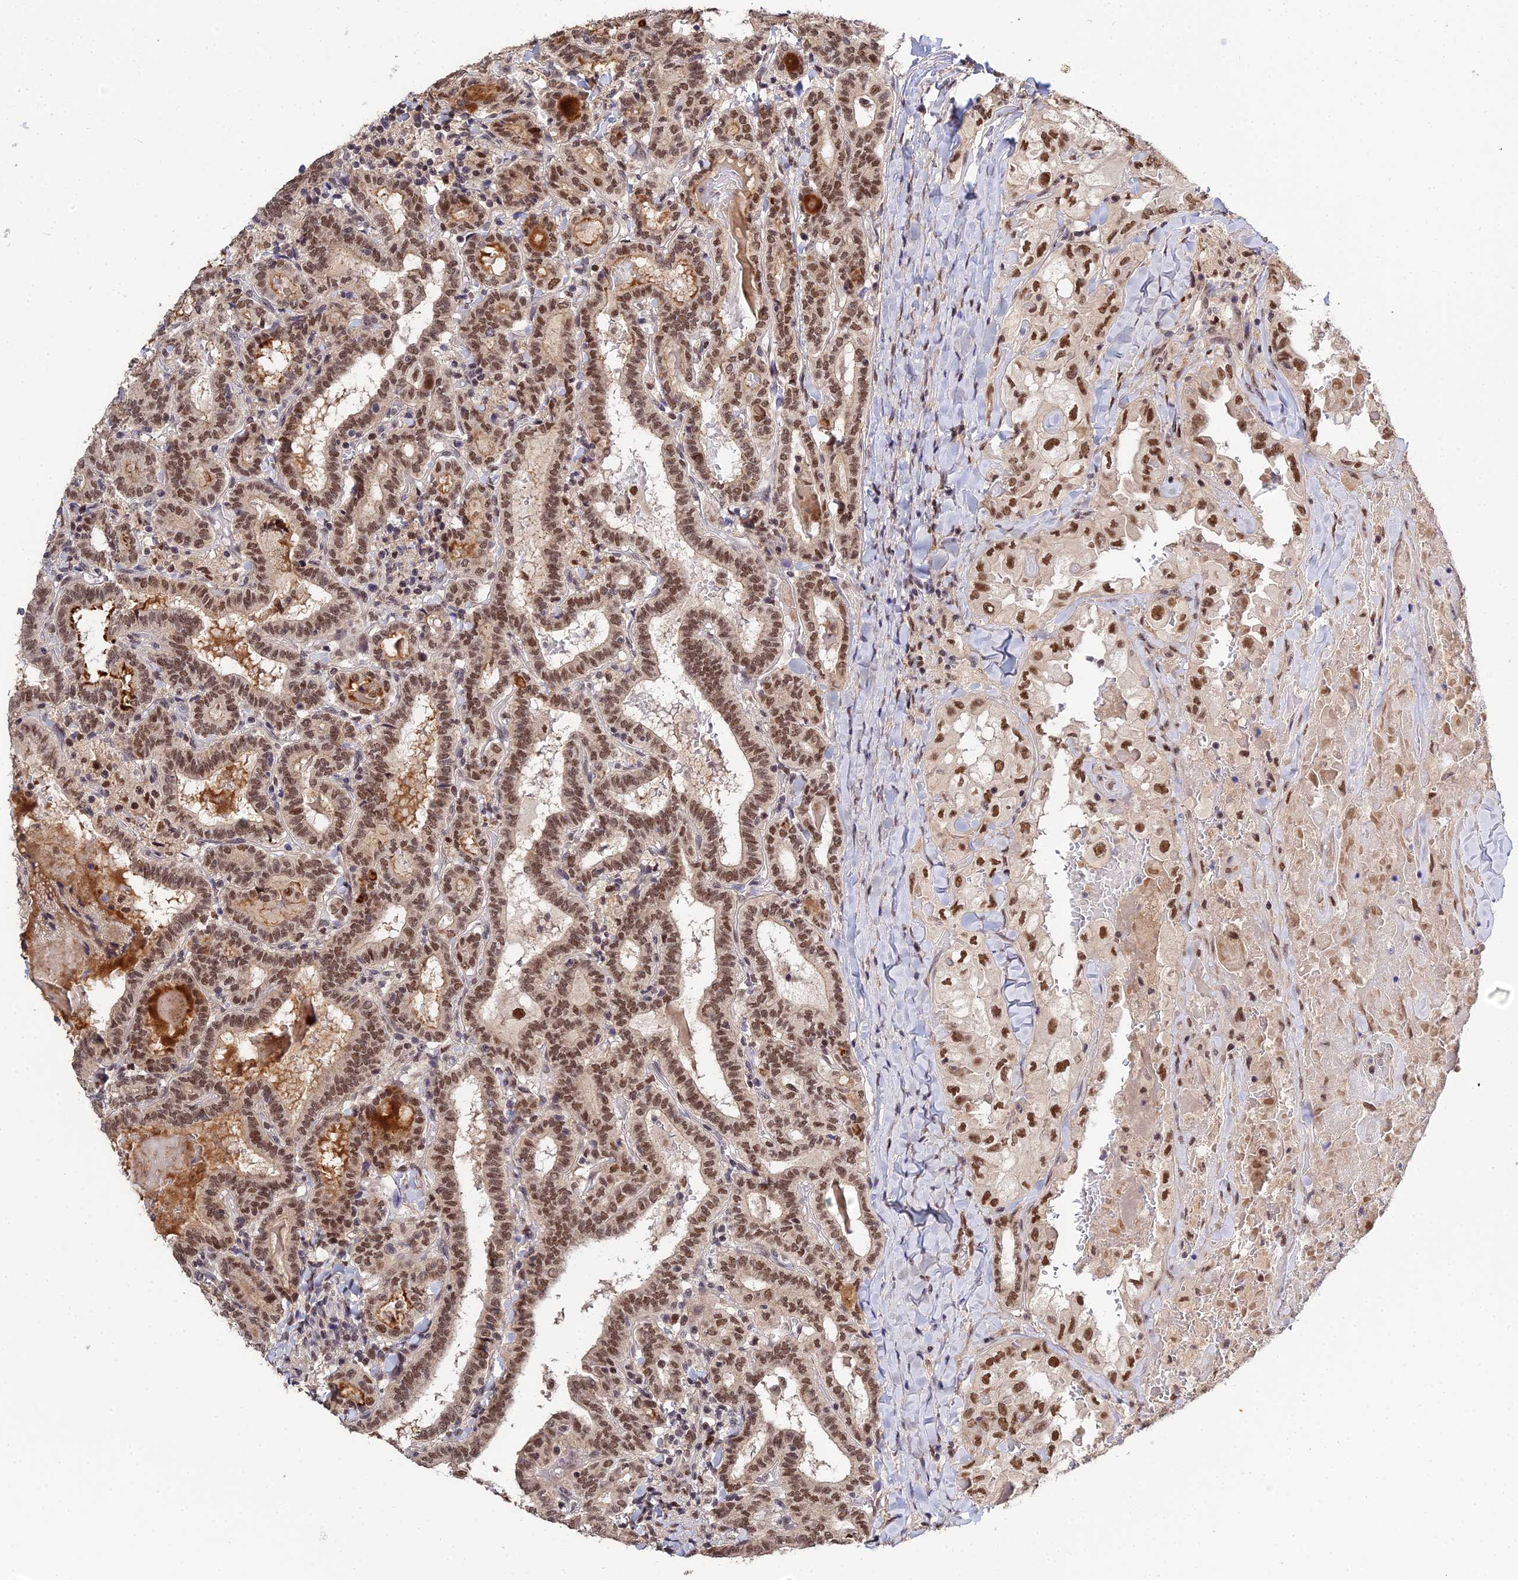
{"staining": {"intensity": "moderate", "quantity": ">75%", "location": "cytoplasmic/membranous,nuclear"}, "tissue": "thyroid cancer", "cell_type": "Tumor cells", "image_type": "cancer", "snomed": [{"axis": "morphology", "description": "Papillary adenocarcinoma, NOS"}, {"axis": "topography", "description": "Thyroid gland"}], "caption": "Protein positivity by IHC reveals moderate cytoplasmic/membranous and nuclear staining in approximately >75% of tumor cells in thyroid papillary adenocarcinoma.", "gene": "ERCC5", "patient": {"sex": "female", "age": 72}}